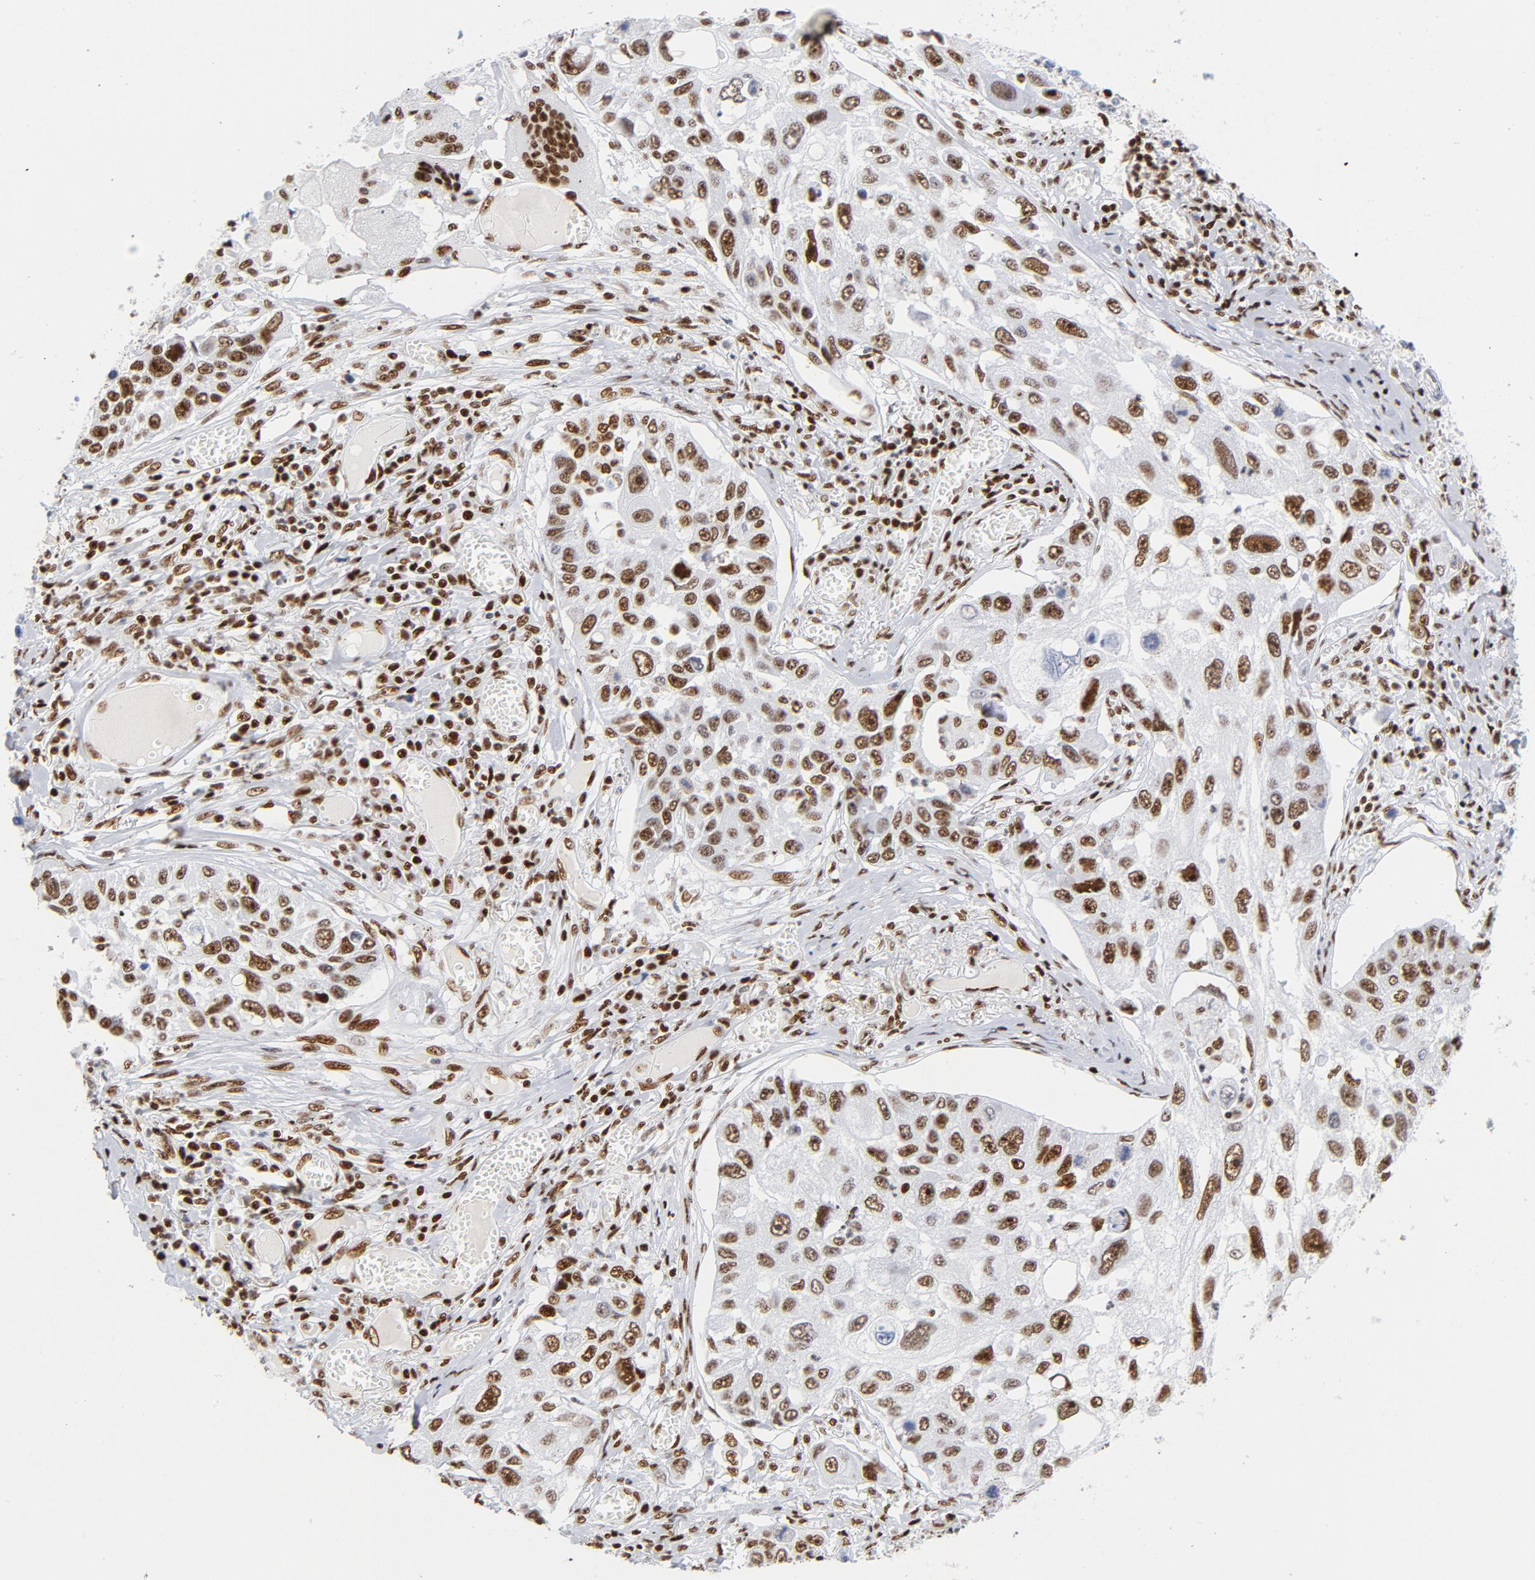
{"staining": {"intensity": "strong", "quantity": ">75%", "location": "nuclear"}, "tissue": "lung cancer", "cell_type": "Tumor cells", "image_type": "cancer", "snomed": [{"axis": "morphology", "description": "Squamous cell carcinoma, NOS"}, {"axis": "topography", "description": "Lung"}], "caption": "IHC histopathology image of lung cancer (squamous cell carcinoma) stained for a protein (brown), which demonstrates high levels of strong nuclear positivity in approximately >75% of tumor cells.", "gene": "XRCC5", "patient": {"sex": "male", "age": 71}}